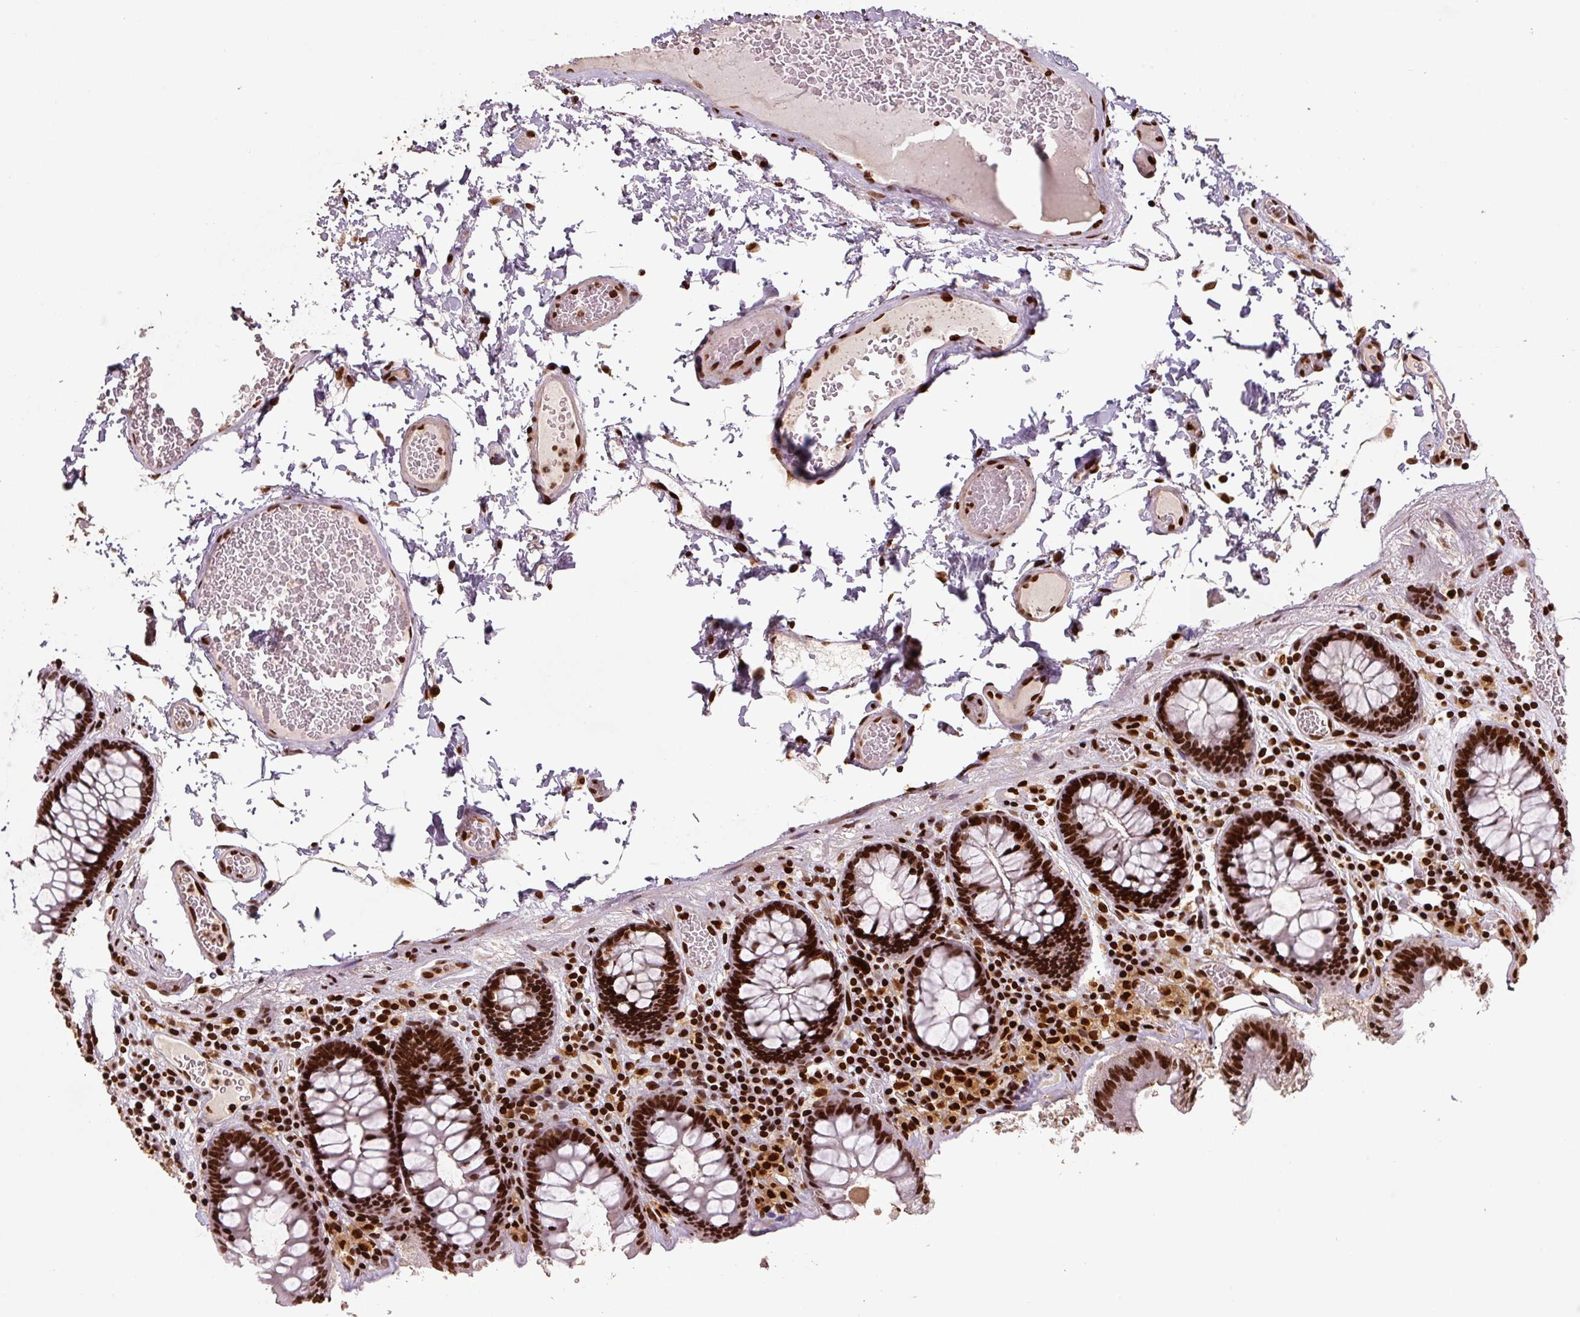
{"staining": {"intensity": "strong", "quantity": ">75%", "location": "nuclear"}, "tissue": "colon", "cell_type": "Endothelial cells", "image_type": "normal", "snomed": [{"axis": "morphology", "description": "Normal tissue, NOS"}, {"axis": "topography", "description": "Colon"}, {"axis": "topography", "description": "Peripheral nerve tissue"}], "caption": "DAB (3,3'-diaminobenzidine) immunohistochemical staining of unremarkable human colon reveals strong nuclear protein positivity in about >75% of endothelial cells. The staining is performed using DAB brown chromogen to label protein expression. The nuclei are counter-stained blue using hematoxylin.", "gene": "PYDC2", "patient": {"sex": "male", "age": 84}}